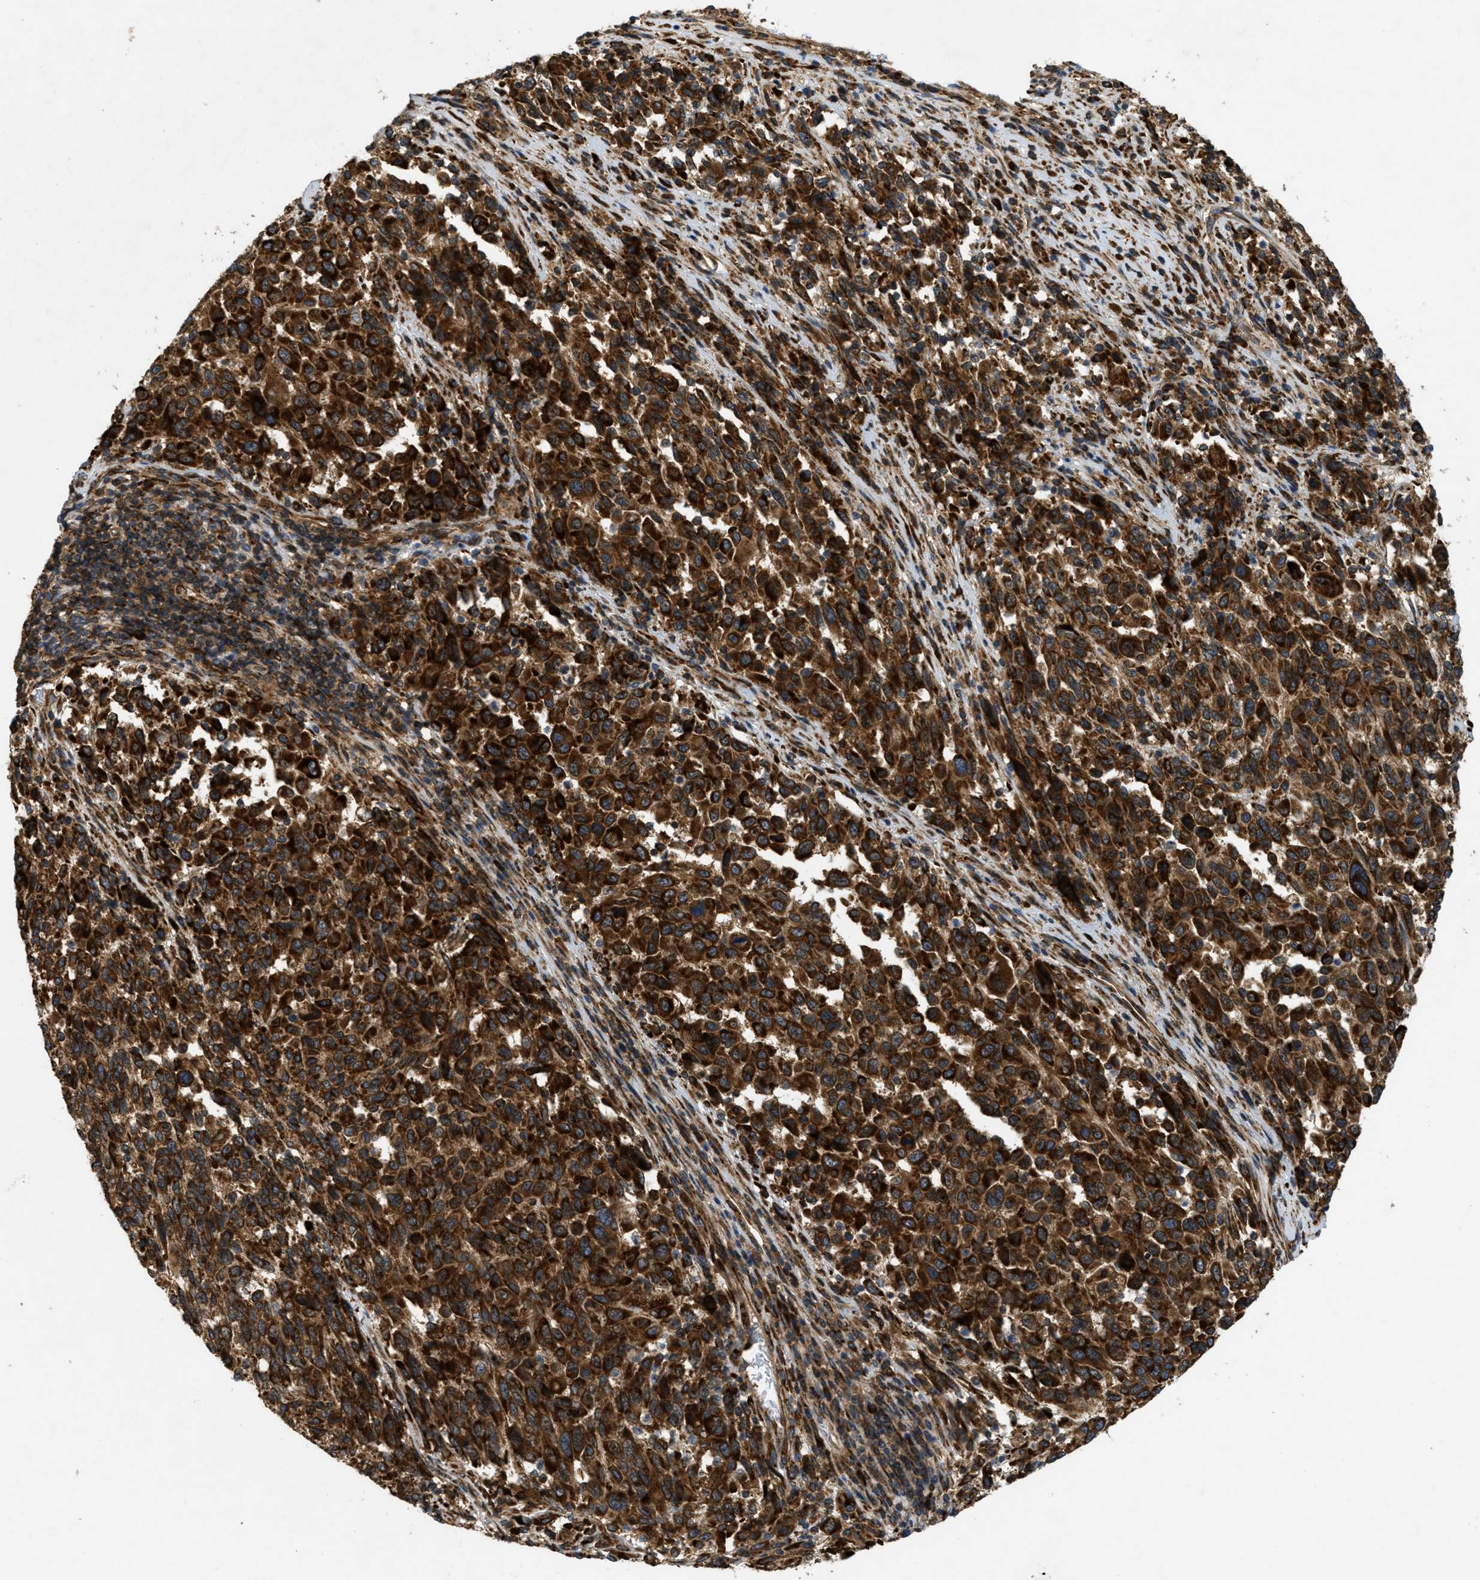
{"staining": {"intensity": "strong", "quantity": ">75%", "location": "cytoplasmic/membranous"}, "tissue": "melanoma", "cell_type": "Tumor cells", "image_type": "cancer", "snomed": [{"axis": "morphology", "description": "Malignant melanoma, Metastatic site"}, {"axis": "topography", "description": "Lymph node"}], "caption": "This photomicrograph reveals malignant melanoma (metastatic site) stained with immunohistochemistry to label a protein in brown. The cytoplasmic/membranous of tumor cells show strong positivity for the protein. Nuclei are counter-stained blue.", "gene": "PCDH18", "patient": {"sex": "male", "age": 61}}